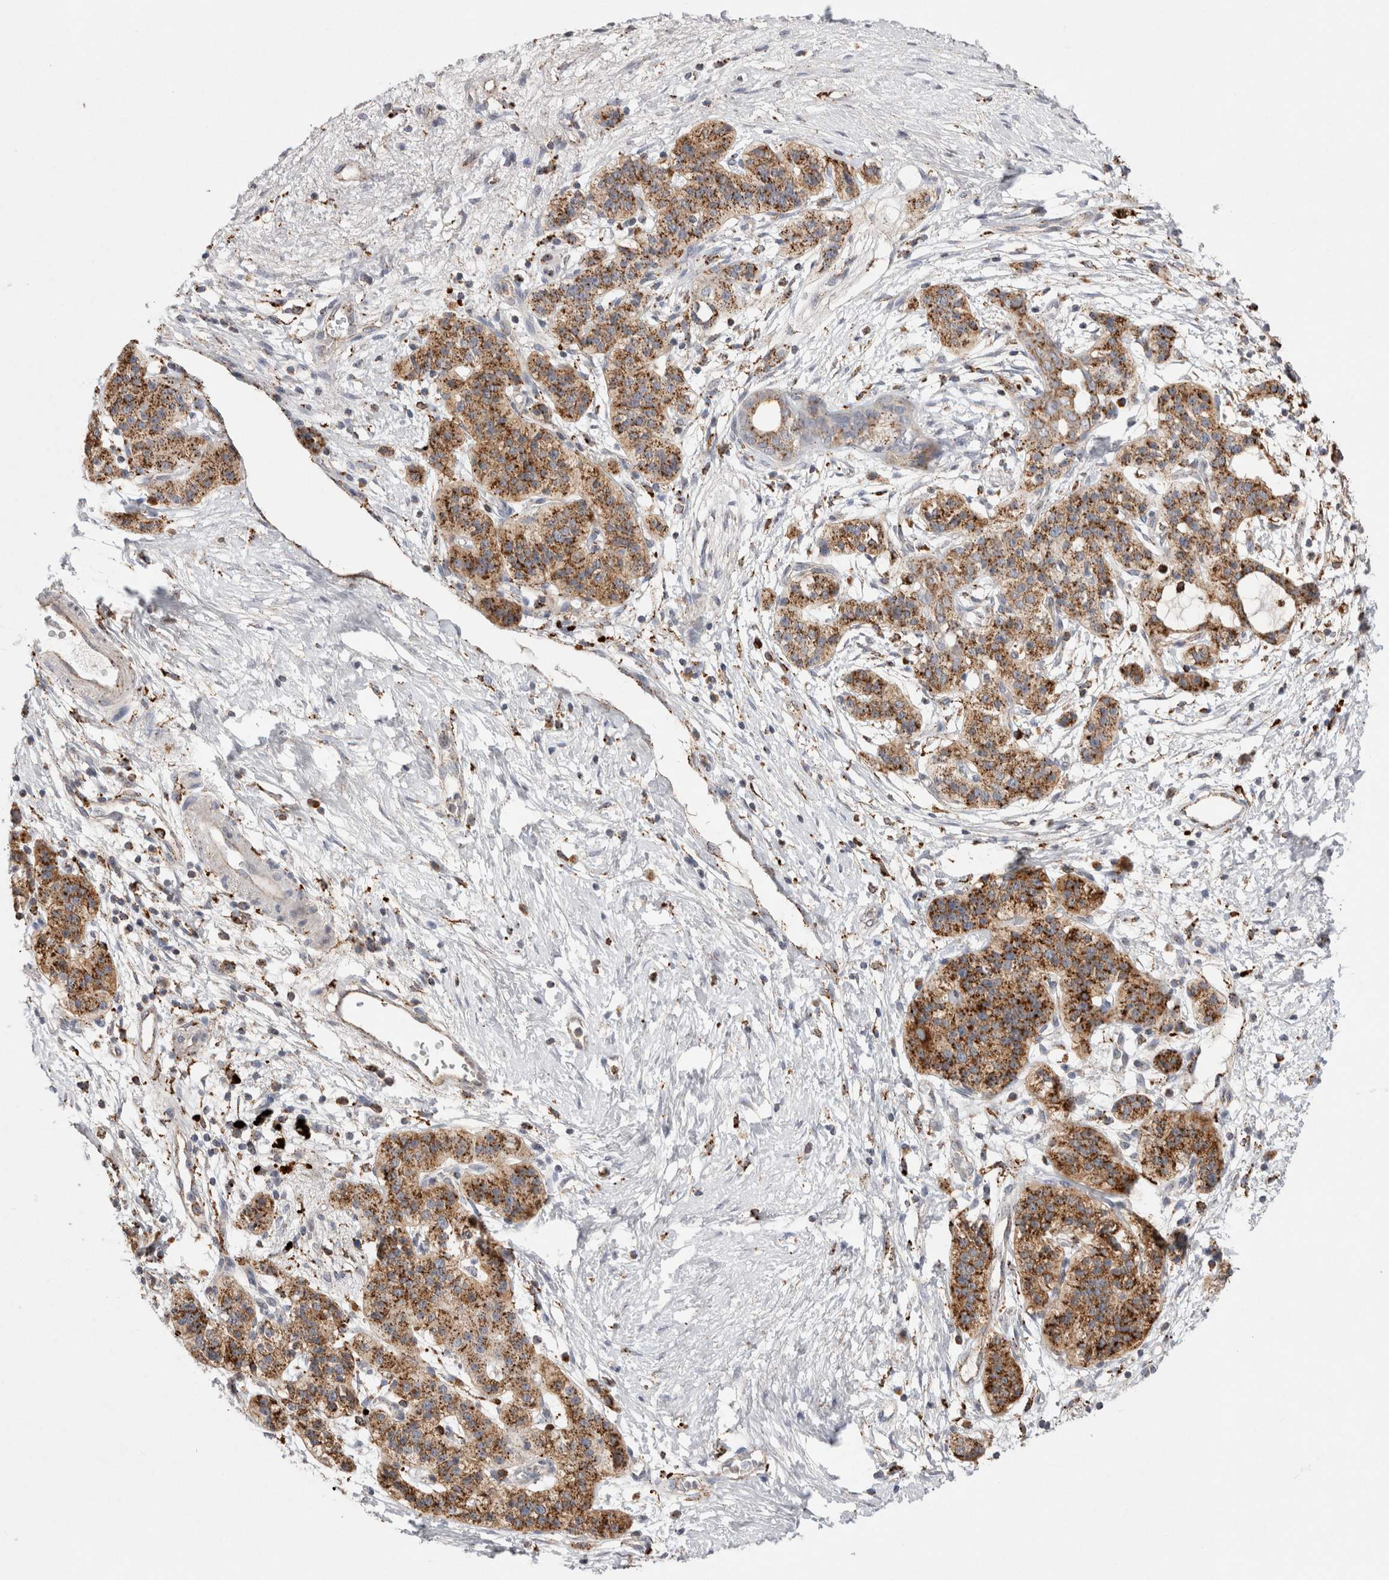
{"staining": {"intensity": "strong", "quantity": ">75%", "location": "cytoplasmic/membranous"}, "tissue": "pancreatic cancer", "cell_type": "Tumor cells", "image_type": "cancer", "snomed": [{"axis": "morphology", "description": "Adenocarcinoma, NOS"}, {"axis": "topography", "description": "Pancreas"}], "caption": "Pancreatic cancer was stained to show a protein in brown. There is high levels of strong cytoplasmic/membranous expression in about >75% of tumor cells. The staining was performed using DAB to visualize the protein expression in brown, while the nuclei were stained in blue with hematoxylin (Magnification: 20x).", "gene": "CTSA", "patient": {"sex": "male", "age": 50}}